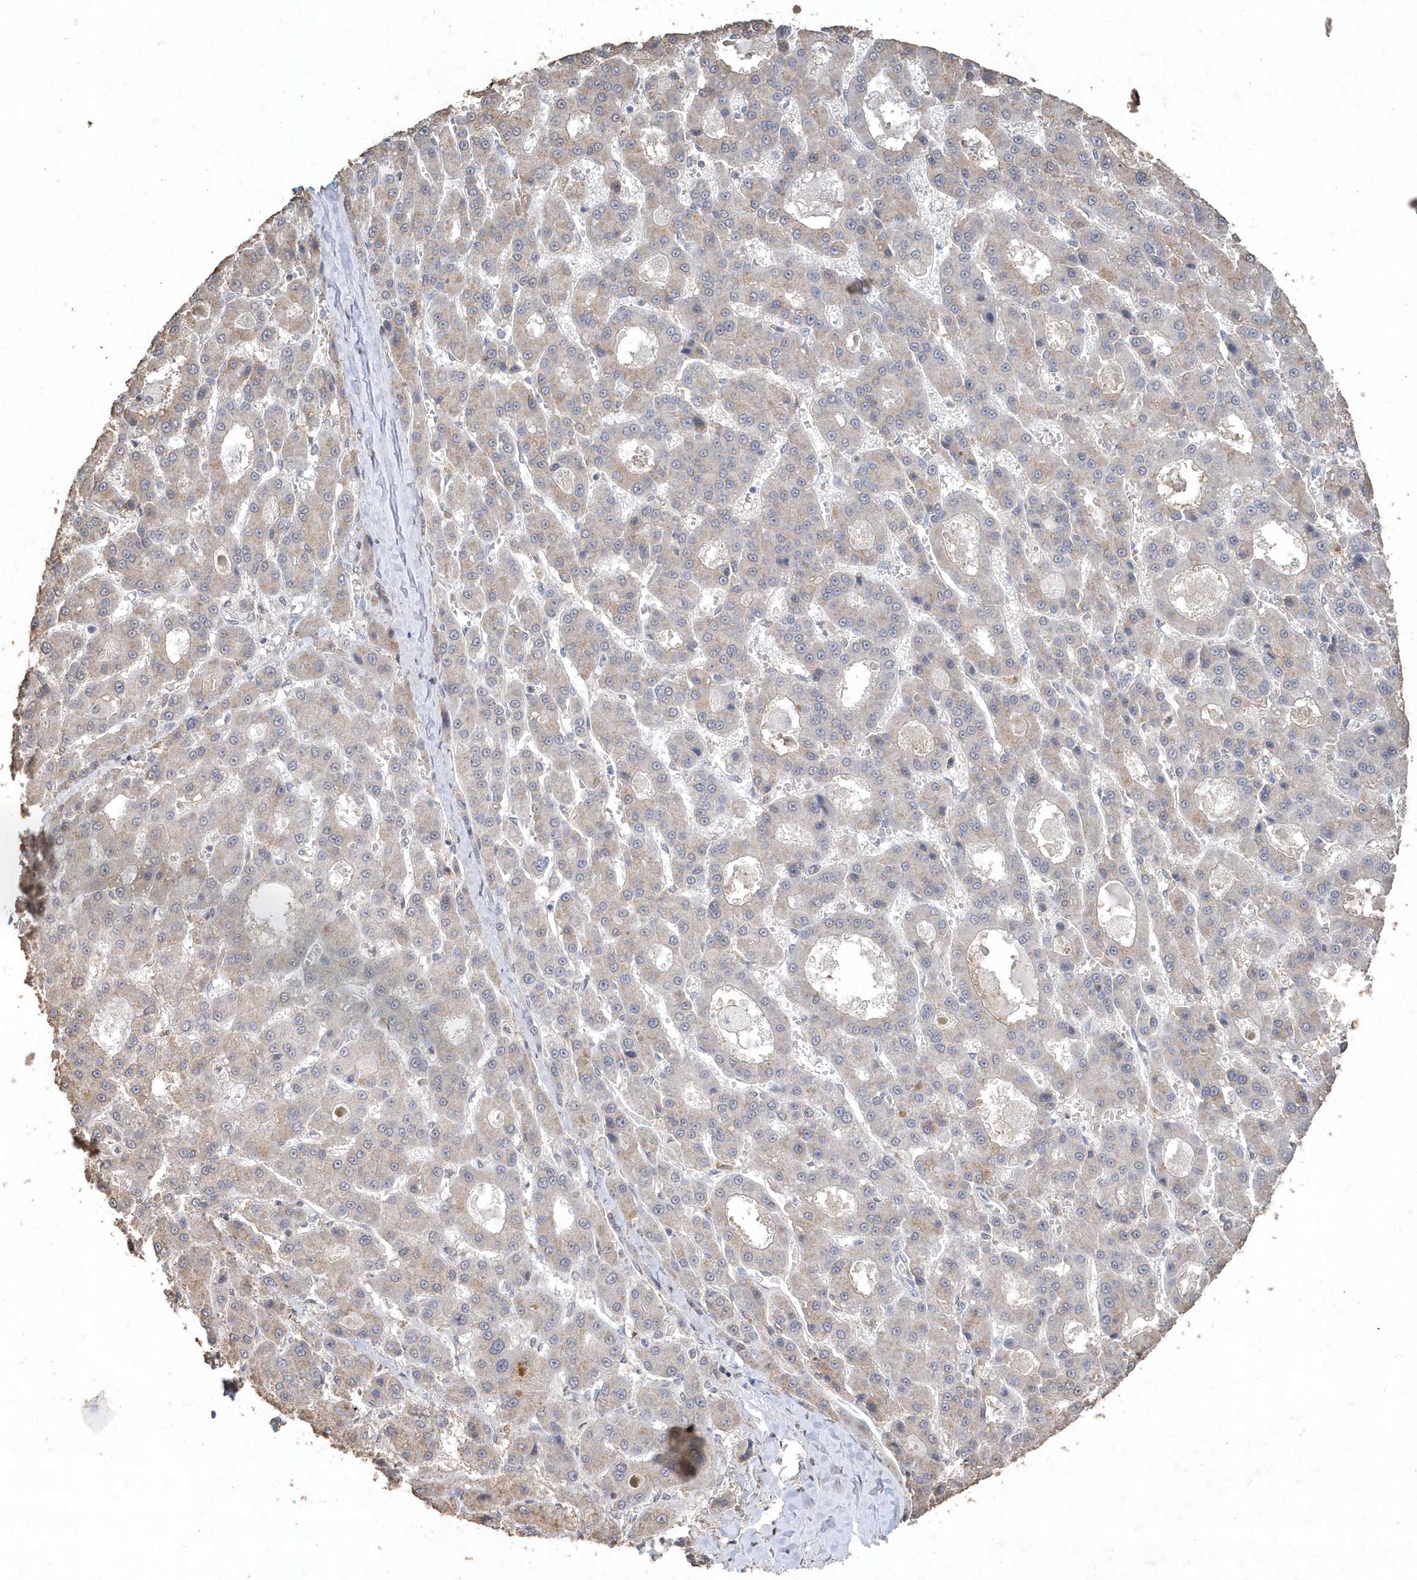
{"staining": {"intensity": "weak", "quantity": "<25%", "location": "cytoplasmic/membranous"}, "tissue": "liver cancer", "cell_type": "Tumor cells", "image_type": "cancer", "snomed": [{"axis": "morphology", "description": "Carcinoma, Hepatocellular, NOS"}, {"axis": "topography", "description": "Liver"}], "caption": "Human liver cancer (hepatocellular carcinoma) stained for a protein using immunohistochemistry demonstrates no staining in tumor cells.", "gene": "PDCD1", "patient": {"sex": "male", "age": 70}}